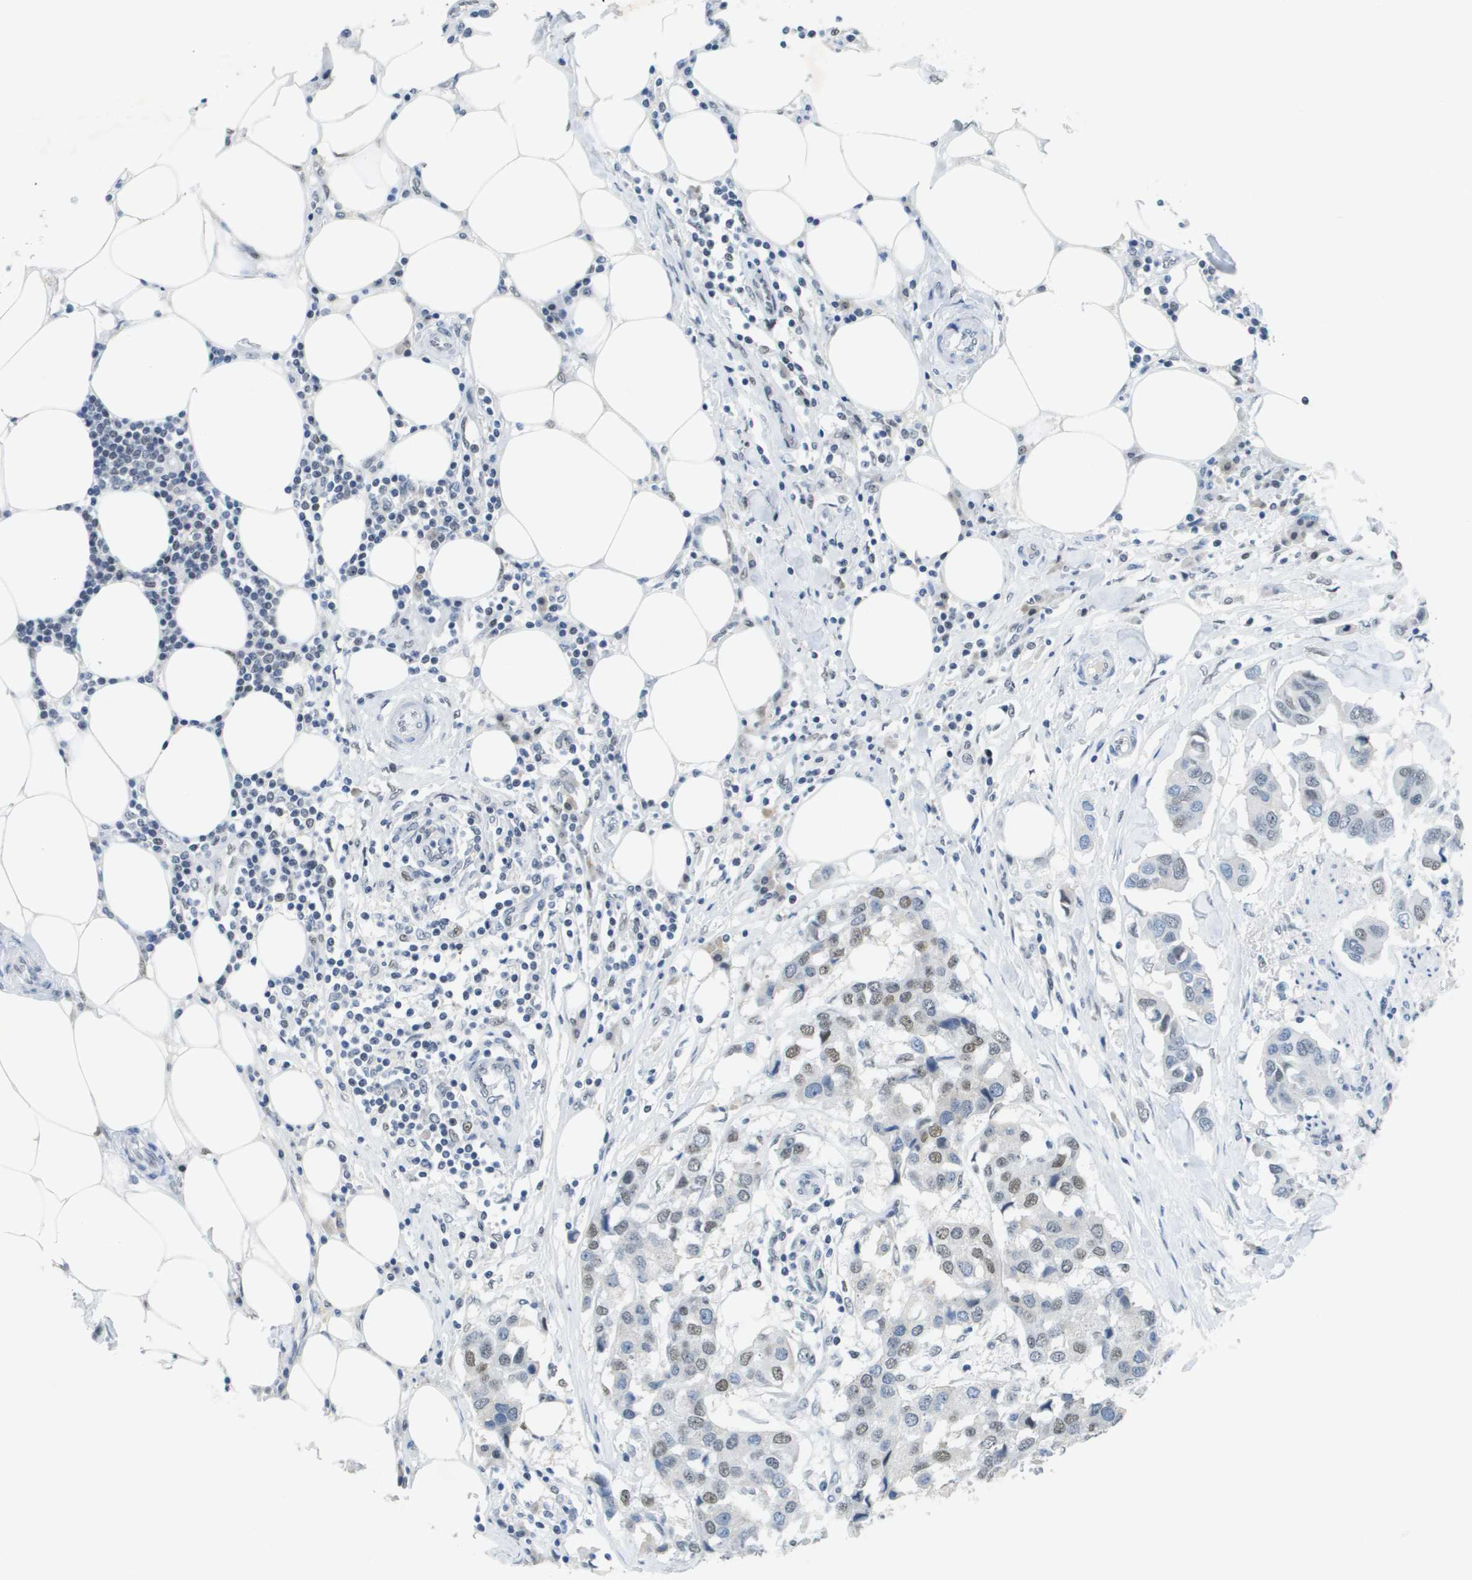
{"staining": {"intensity": "weak", "quantity": "25%-75%", "location": "nuclear"}, "tissue": "breast cancer", "cell_type": "Tumor cells", "image_type": "cancer", "snomed": [{"axis": "morphology", "description": "Duct carcinoma"}, {"axis": "topography", "description": "Breast"}], "caption": "A brown stain labels weak nuclear positivity of a protein in human breast cancer (invasive ductal carcinoma) tumor cells.", "gene": "TP53RK", "patient": {"sex": "female", "age": 80}}